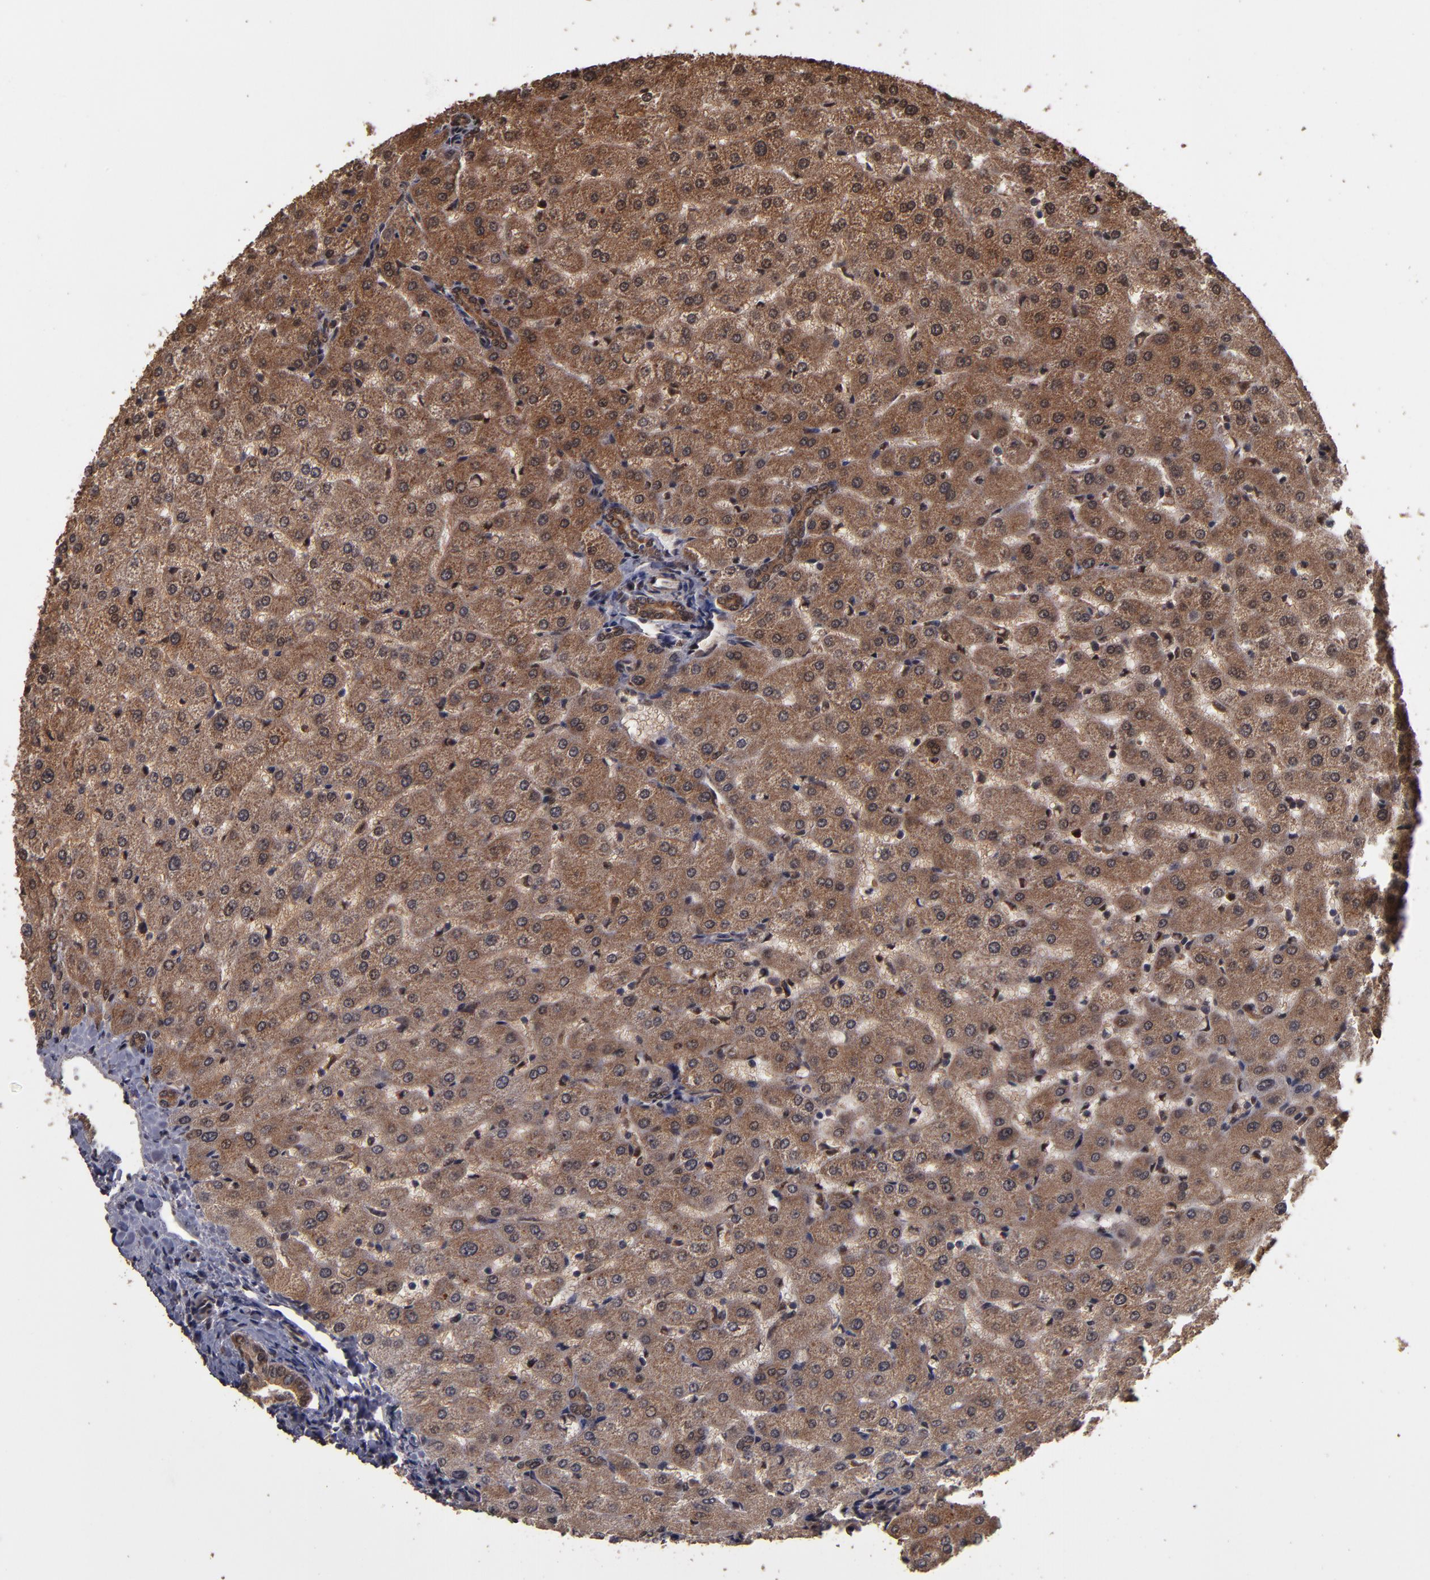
{"staining": {"intensity": "strong", "quantity": ">75%", "location": "cytoplasmic/membranous"}, "tissue": "liver", "cell_type": "Cholangiocytes", "image_type": "normal", "snomed": [{"axis": "morphology", "description": "Normal tissue, NOS"}, {"axis": "morphology", "description": "Fibrosis, NOS"}, {"axis": "topography", "description": "Liver"}], "caption": "Liver stained with a brown dye shows strong cytoplasmic/membranous positive positivity in approximately >75% of cholangiocytes.", "gene": "CUL5", "patient": {"sex": "female", "age": 29}}